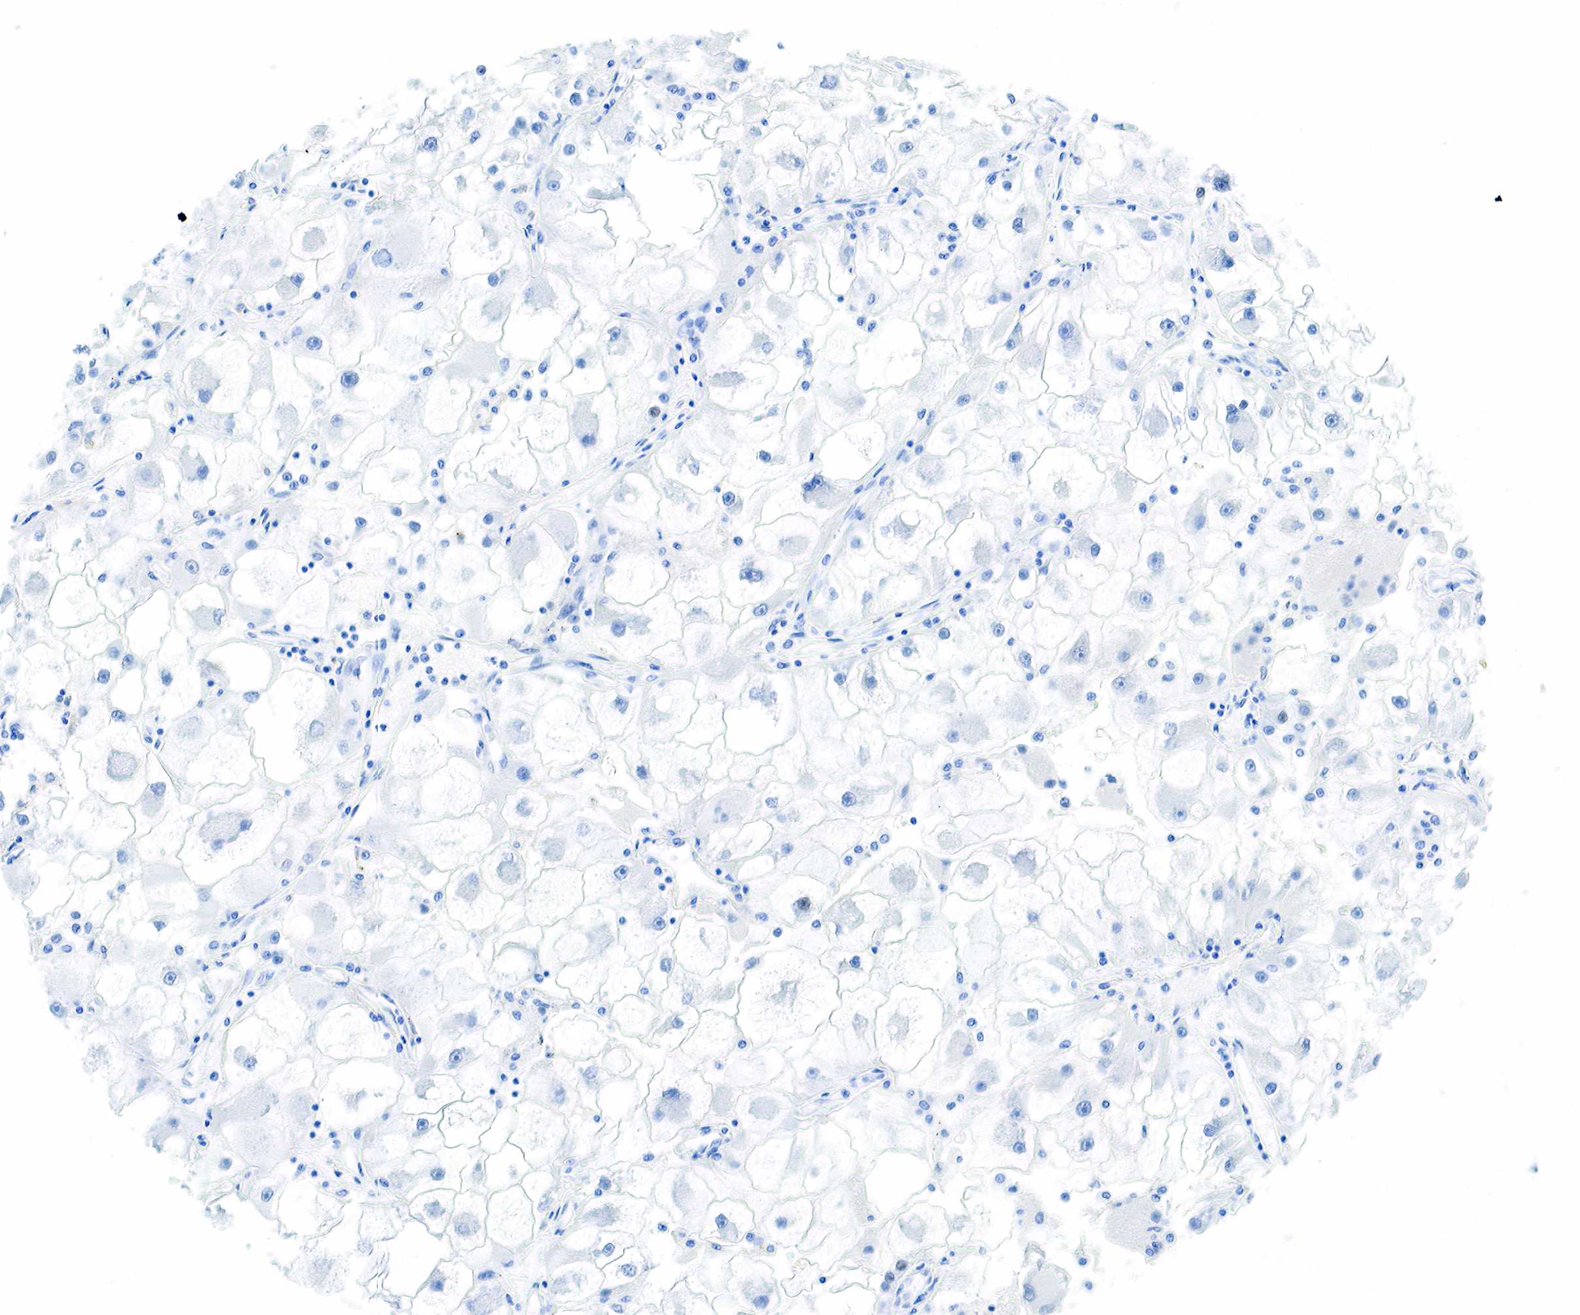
{"staining": {"intensity": "negative", "quantity": "none", "location": "none"}, "tissue": "renal cancer", "cell_type": "Tumor cells", "image_type": "cancer", "snomed": [{"axis": "morphology", "description": "Adenocarcinoma, NOS"}, {"axis": "topography", "description": "Kidney"}], "caption": "High magnification brightfield microscopy of adenocarcinoma (renal) stained with DAB (3,3'-diaminobenzidine) (brown) and counterstained with hematoxylin (blue): tumor cells show no significant staining.", "gene": "INHA", "patient": {"sex": "female", "age": 73}}